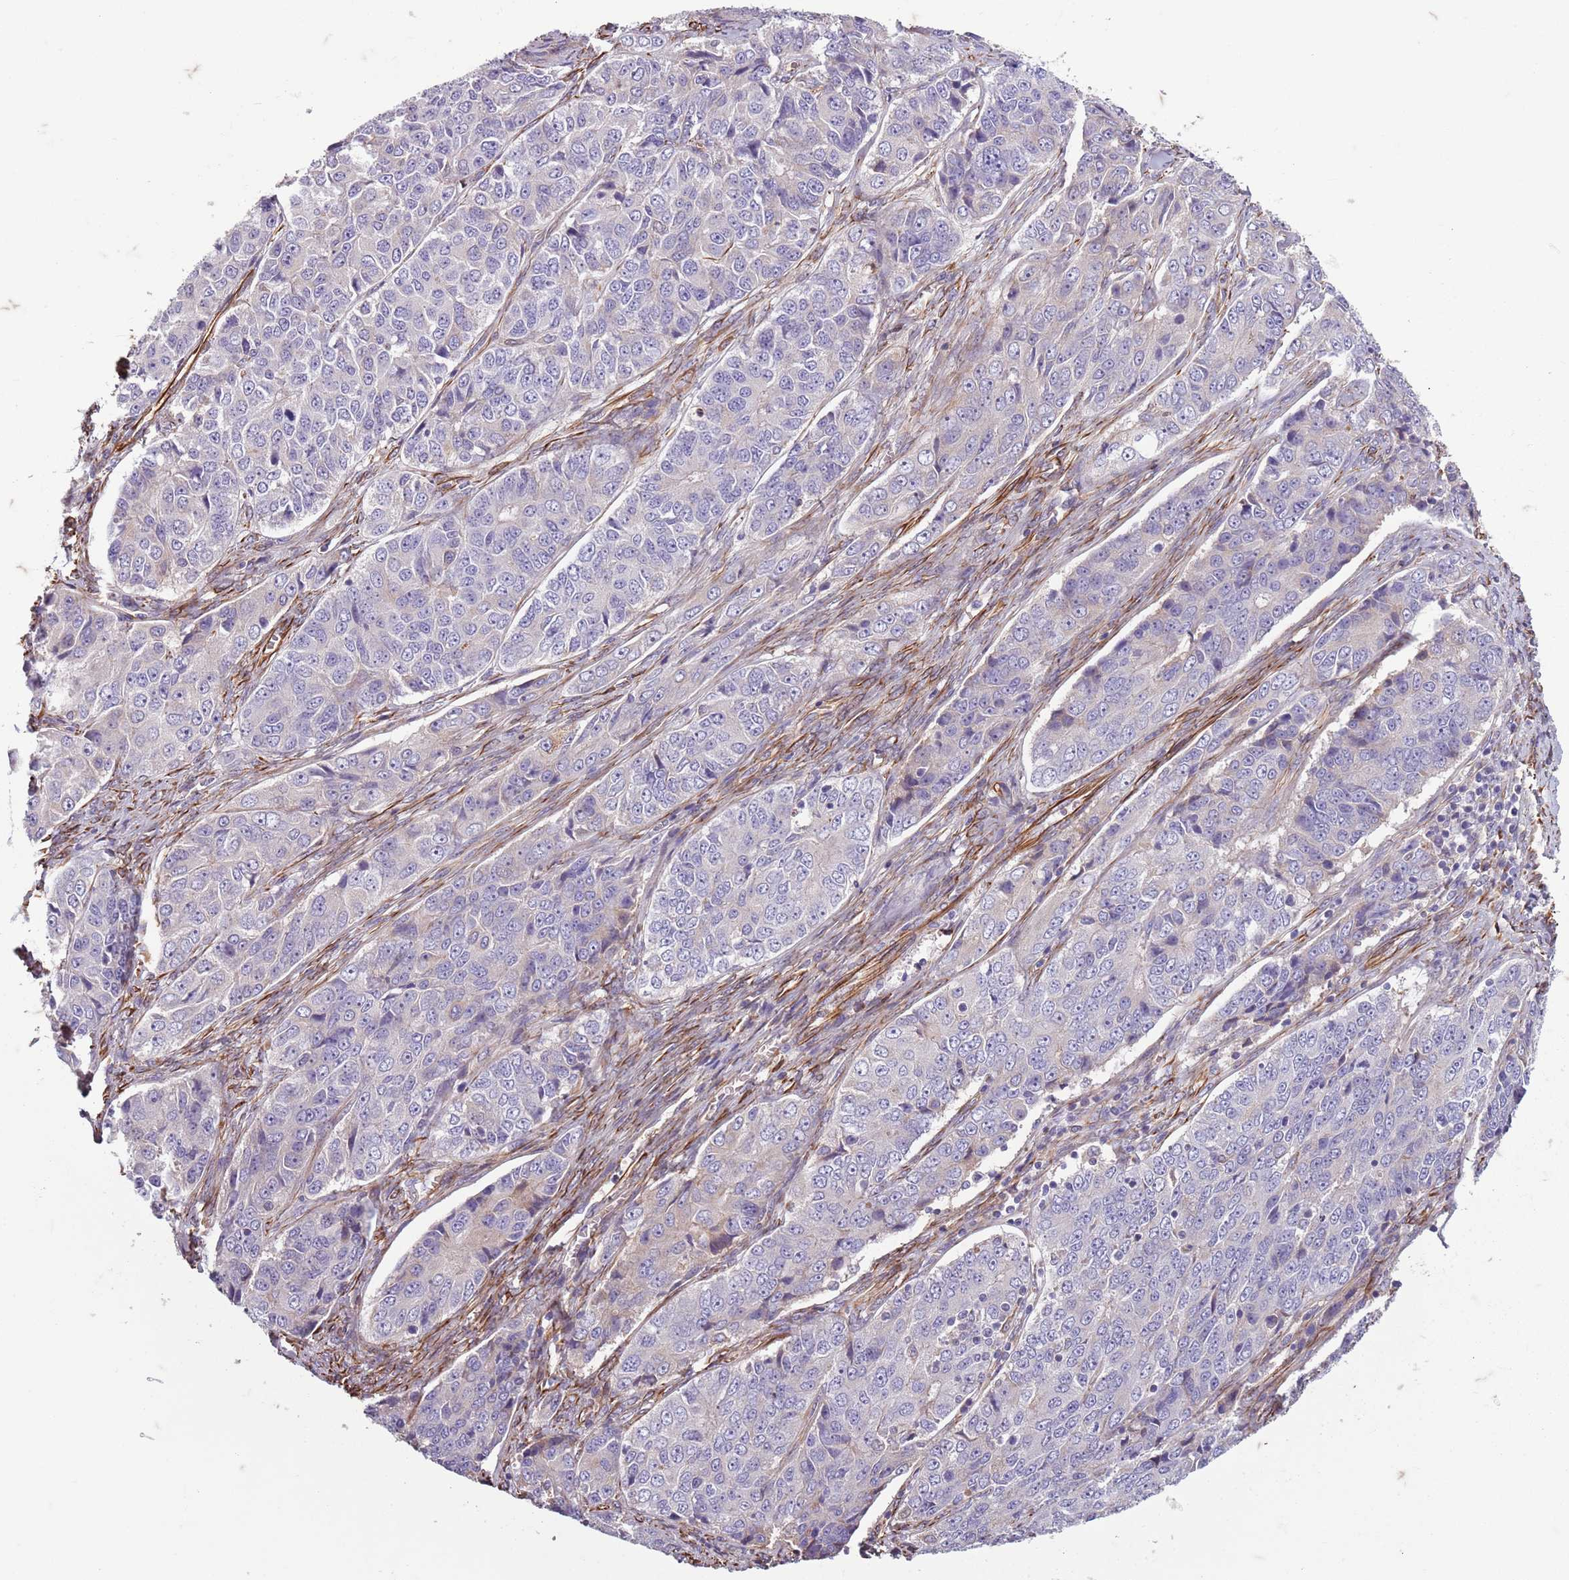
{"staining": {"intensity": "negative", "quantity": "none", "location": "none"}, "tissue": "ovarian cancer", "cell_type": "Tumor cells", "image_type": "cancer", "snomed": [{"axis": "morphology", "description": "Carcinoma, endometroid"}, {"axis": "topography", "description": "Ovary"}], "caption": "The histopathology image reveals no significant positivity in tumor cells of ovarian endometroid carcinoma.", "gene": "TAS2R38", "patient": {"sex": "female", "age": 51}}